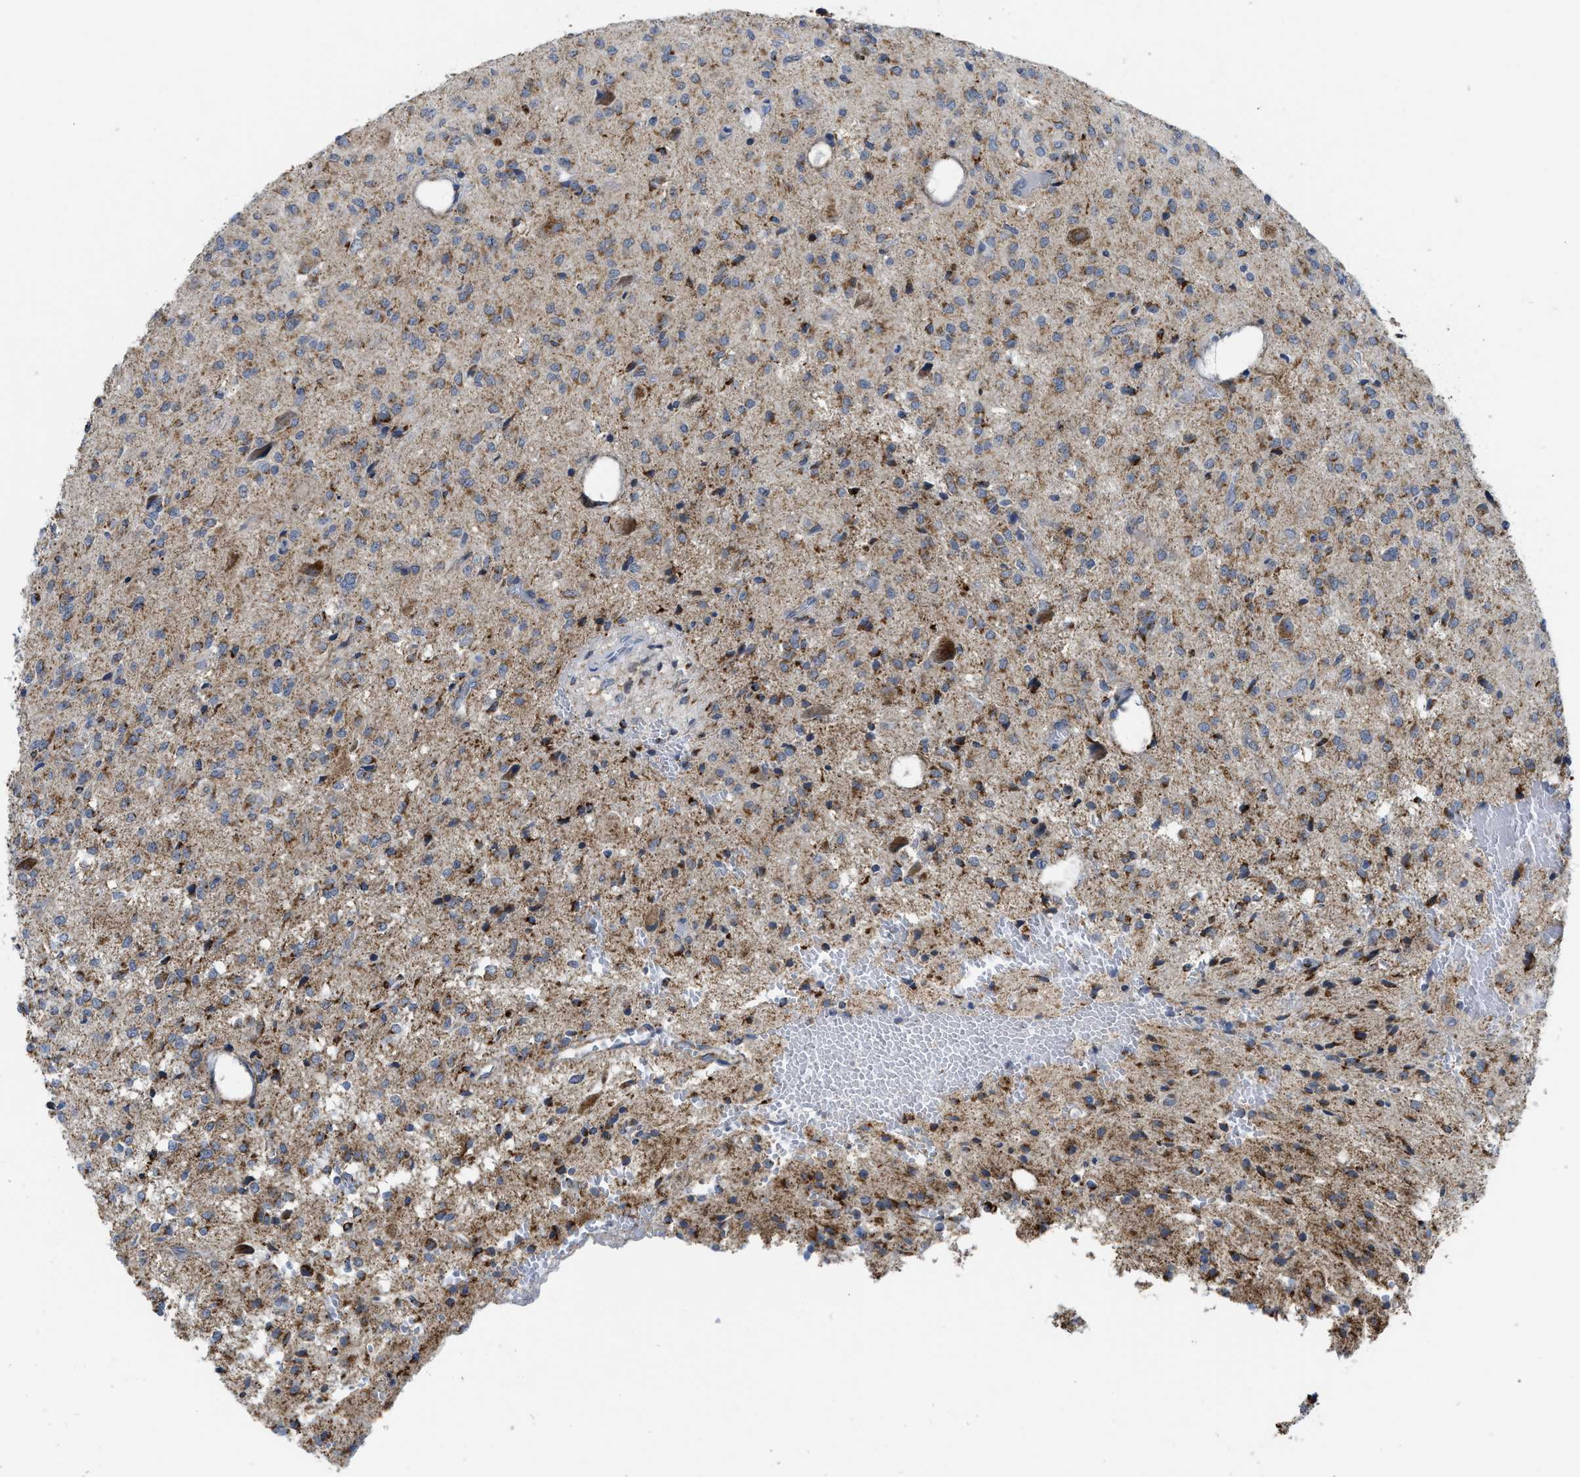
{"staining": {"intensity": "moderate", "quantity": ">75%", "location": "cytoplasmic/membranous"}, "tissue": "glioma", "cell_type": "Tumor cells", "image_type": "cancer", "snomed": [{"axis": "morphology", "description": "Glioma, malignant, High grade"}, {"axis": "topography", "description": "Brain"}], "caption": "Immunohistochemical staining of high-grade glioma (malignant) reveals medium levels of moderate cytoplasmic/membranous positivity in approximately >75% of tumor cells. (DAB IHC, brown staining for protein, blue staining for nuclei).", "gene": "GATD3", "patient": {"sex": "female", "age": 59}}